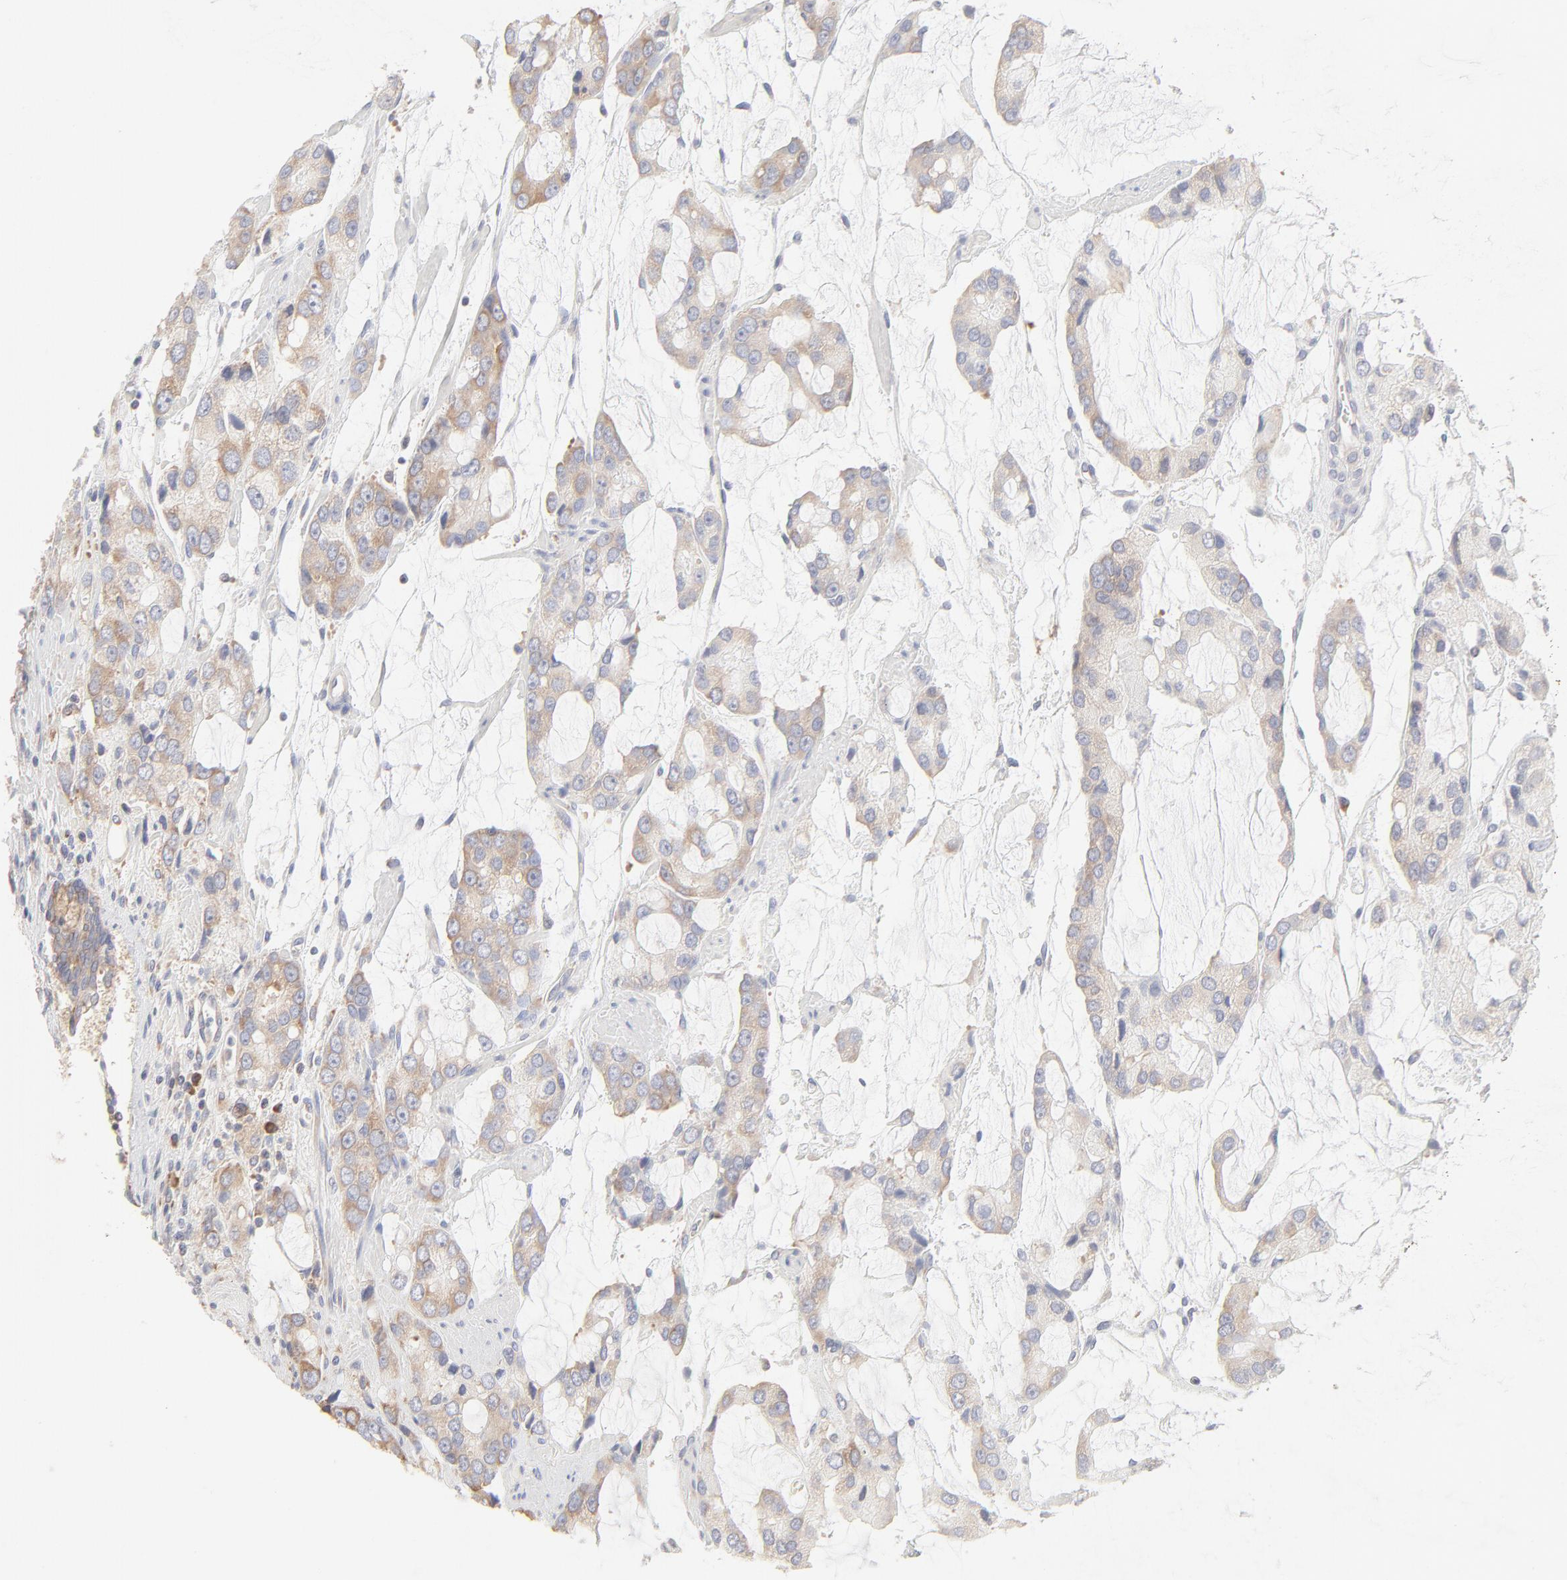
{"staining": {"intensity": "weak", "quantity": ">75%", "location": "cytoplasmic/membranous"}, "tissue": "prostate cancer", "cell_type": "Tumor cells", "image_type": "cancer", "snomed": [{"axis": "morphology", "description": "Adenocarcinoma, High grade"}, {"axis": "topography", "description": "Prostate"}], "caption": "Tumor cells reveal weak cytoplasmic/membranous positivity in about >75% of cells in prostate cancer (high-grade adenocarcinoma).", "gene": "RPS21", "patient": {"sex": "male", "age": 67}}